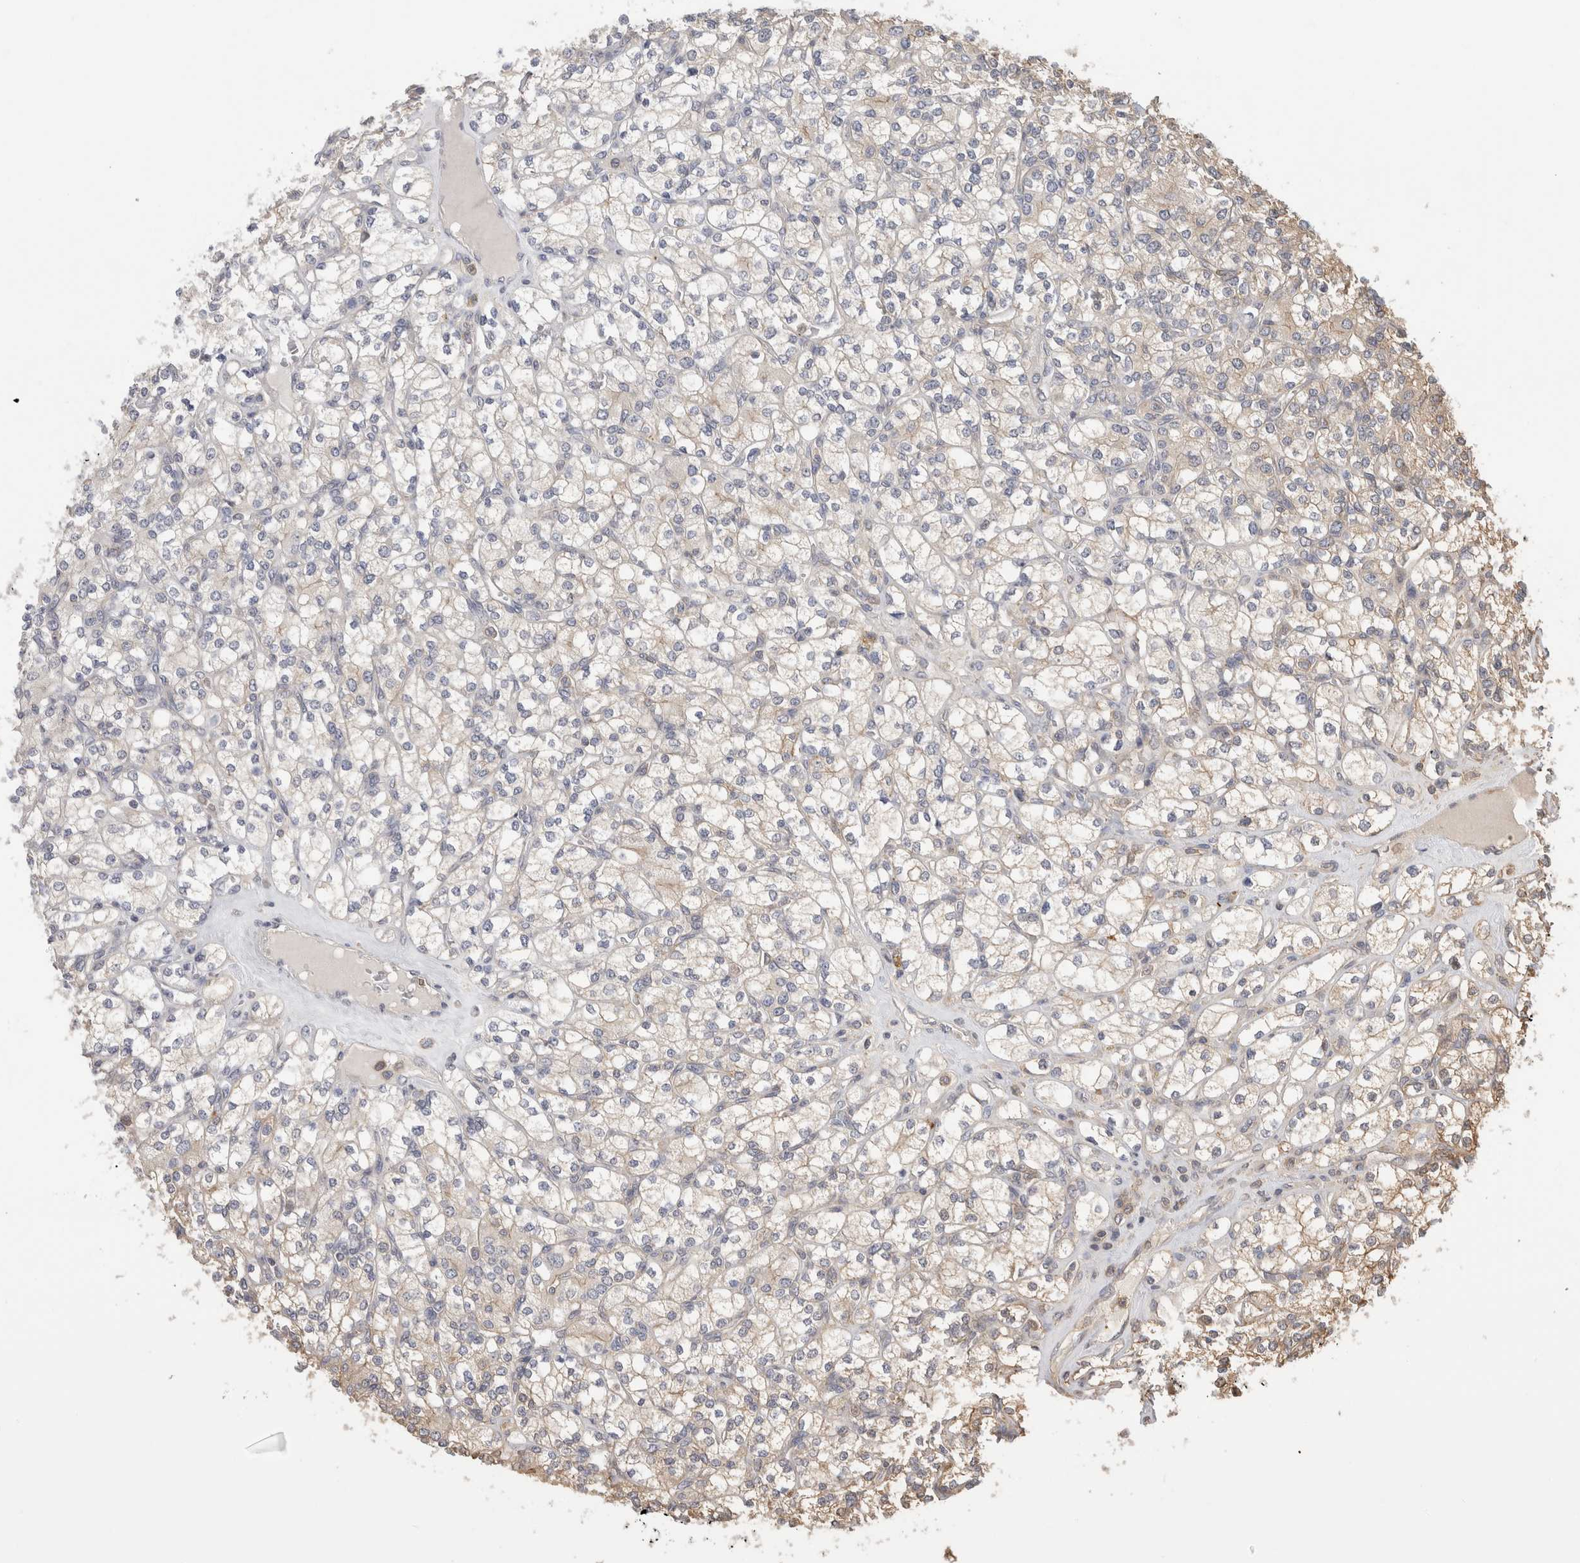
{"staining": {"intensity": "negative", "quantity": "none", "location": "none"}, "tissue": "renal cancer", "cell_type": "Tumor cells", "image_type": "cancer", "snomed": [{"axis": "morphology", "description": "Adenocarcinoma, NOS"}, {"axis": "topography", "description": "Kidney"}], "caption": "Immunohistochemistry photomicrograph of human renal cancer (adenocarcinoma) stained for a protein (brown), which shows no staining in tumor cells.", "gene": "IMMP2L", "patient": {"sex": "male", "age": 77}}